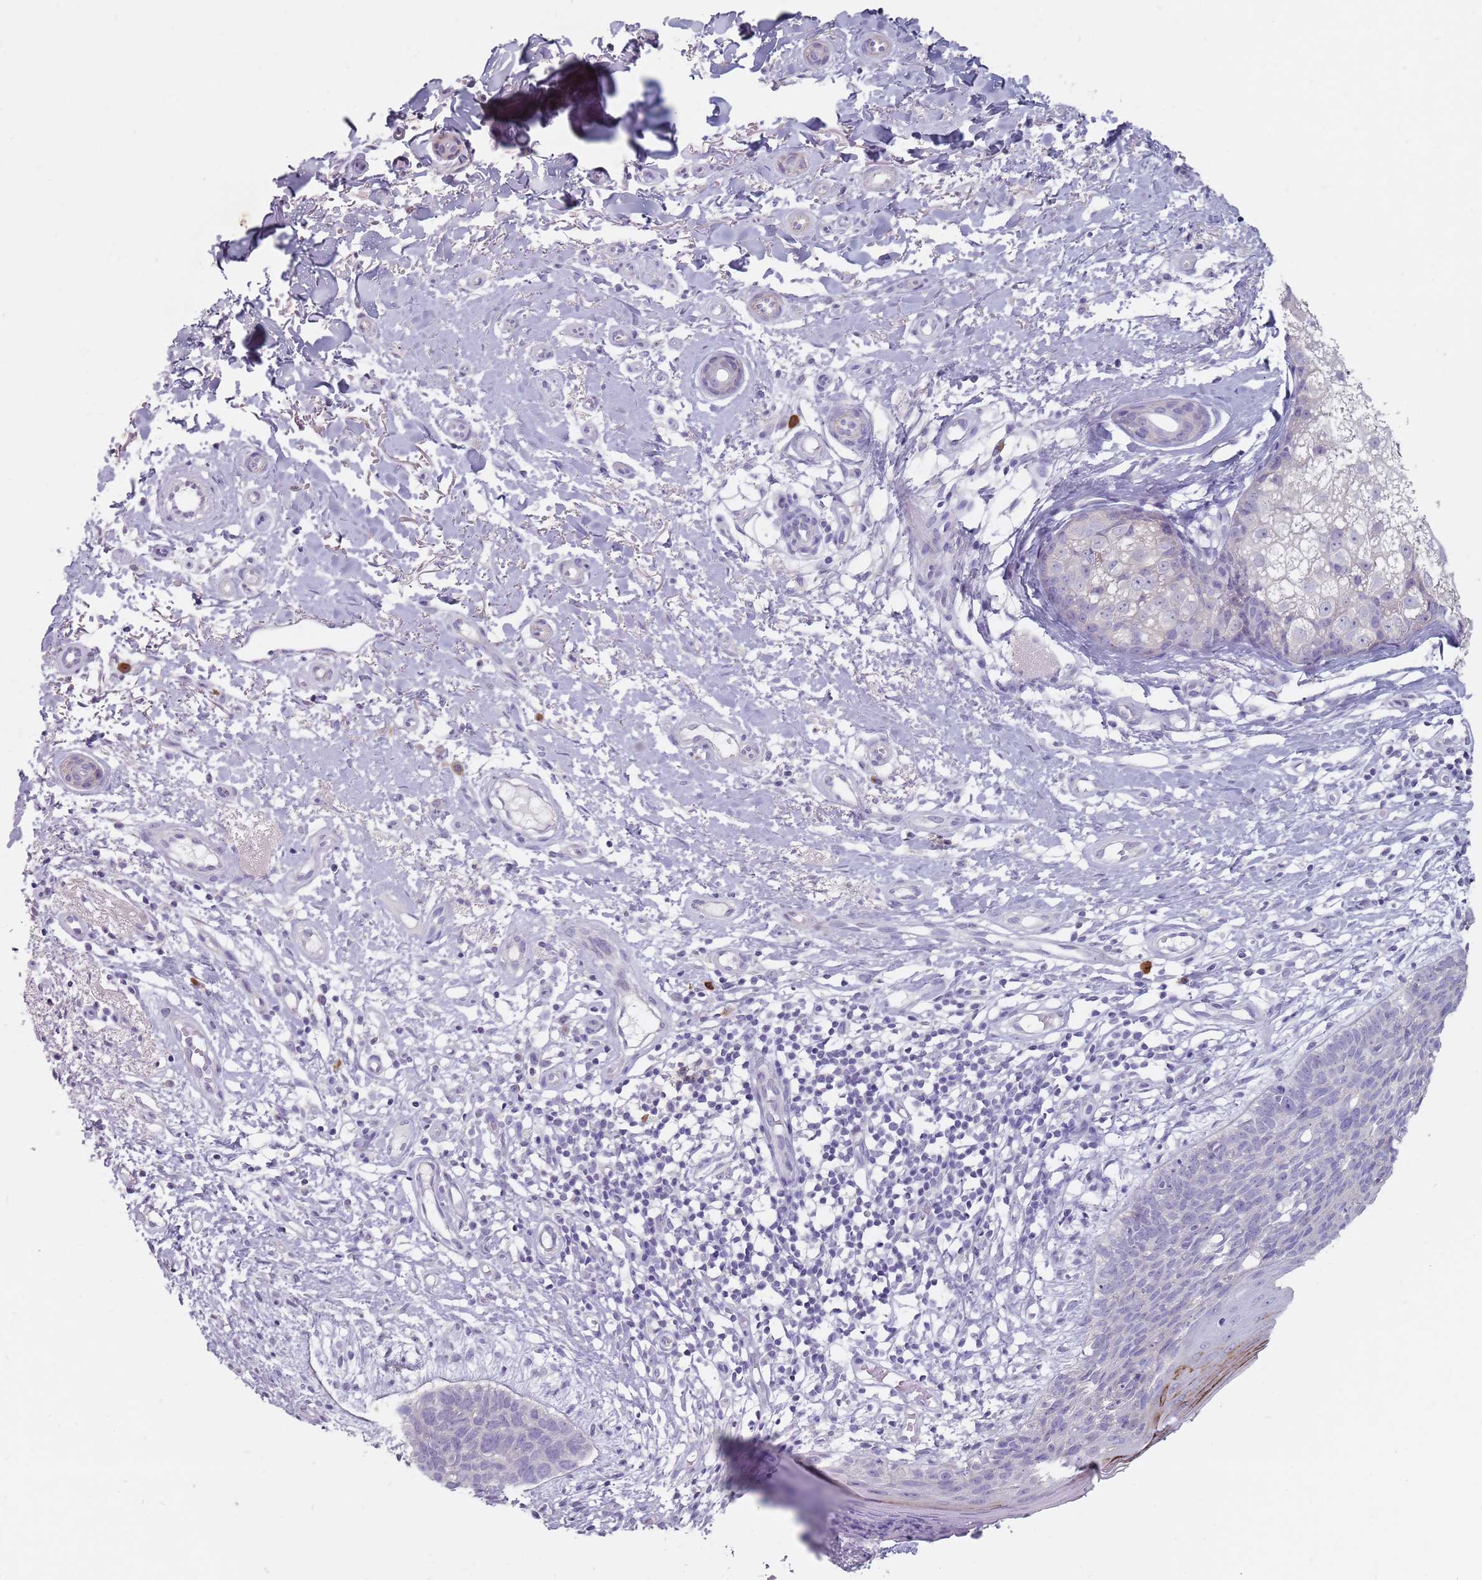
{"staining": {"intensity": "negative", "quantity": "none", "location": "none"}, "tissue": "skin cancer", "cell_type": "Tumor cells", "image_type": "cancer", "snomed": [{"axis": "morphology", "description": "Basal cell carcinoma"}, {"axis": "topography", "description": "Skin"}], "caption": "Immunohistochemistry (IHC) micrograph of human basal cell carcinoma (skin) stained for a protein (brown), which demonstrates no staining in tumor cells. (DAB (3,3'-diaminobenzidine) IHC visualized using brightfield microscopy, high magnification).", "gene": "STYK1", "patient": {"sex": "male", "age": 78}}